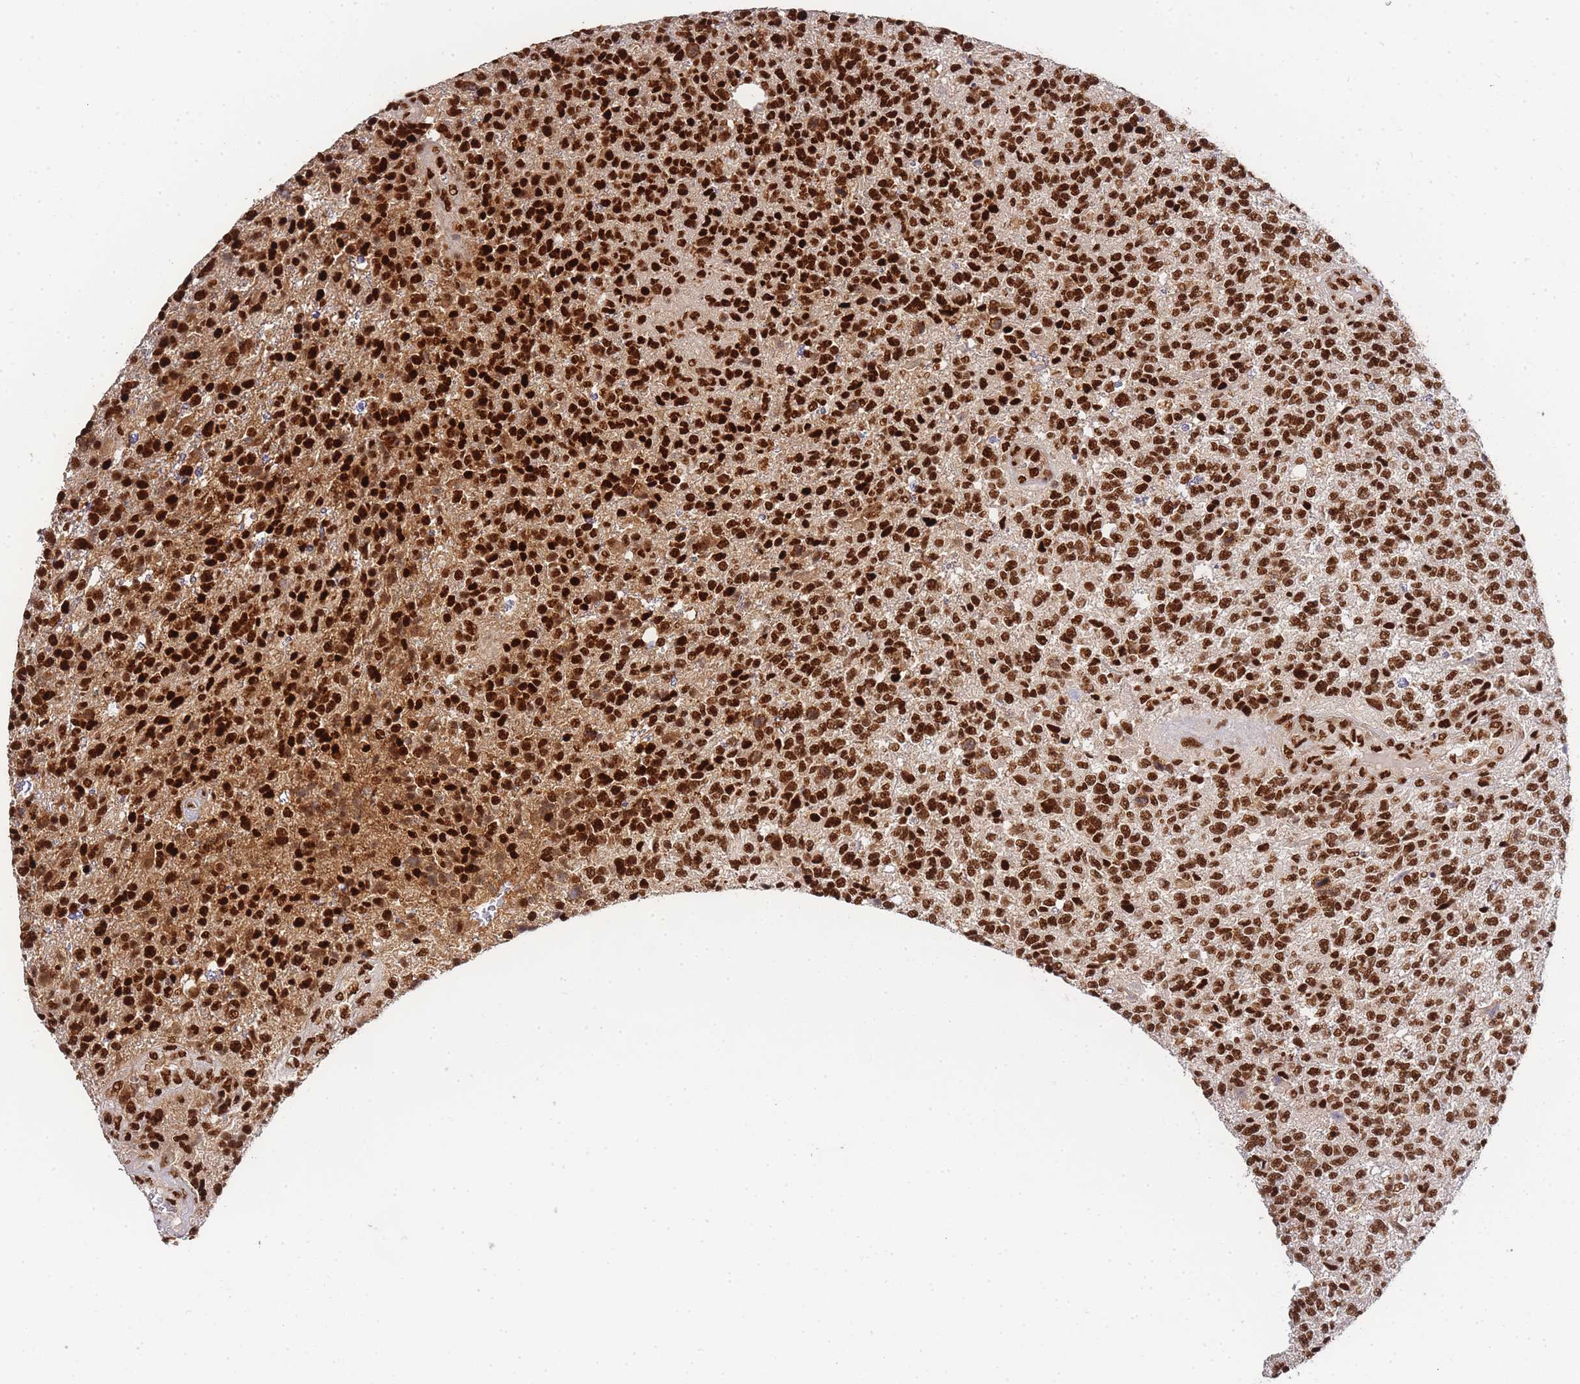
{"staining": {"intensity": "strong", "quantity": ">75%", "location": "nuclear"}, "tissue": "glioma", "cell_type": "Tumor cells", "image_type": "cancer", "snomed": [{"axis": "morphology", "description": "Glioma, malignant, High grade"}, {"axis": "topography", "description": "Brain"}], "caption": "Approximately >75% of tumor cells in glioma exhibit strong nuclear protein staining as visualized by brown immunohistochemical staining.", "gene": "PRKDC", "patient": {"sex": "male", "age": 56}}